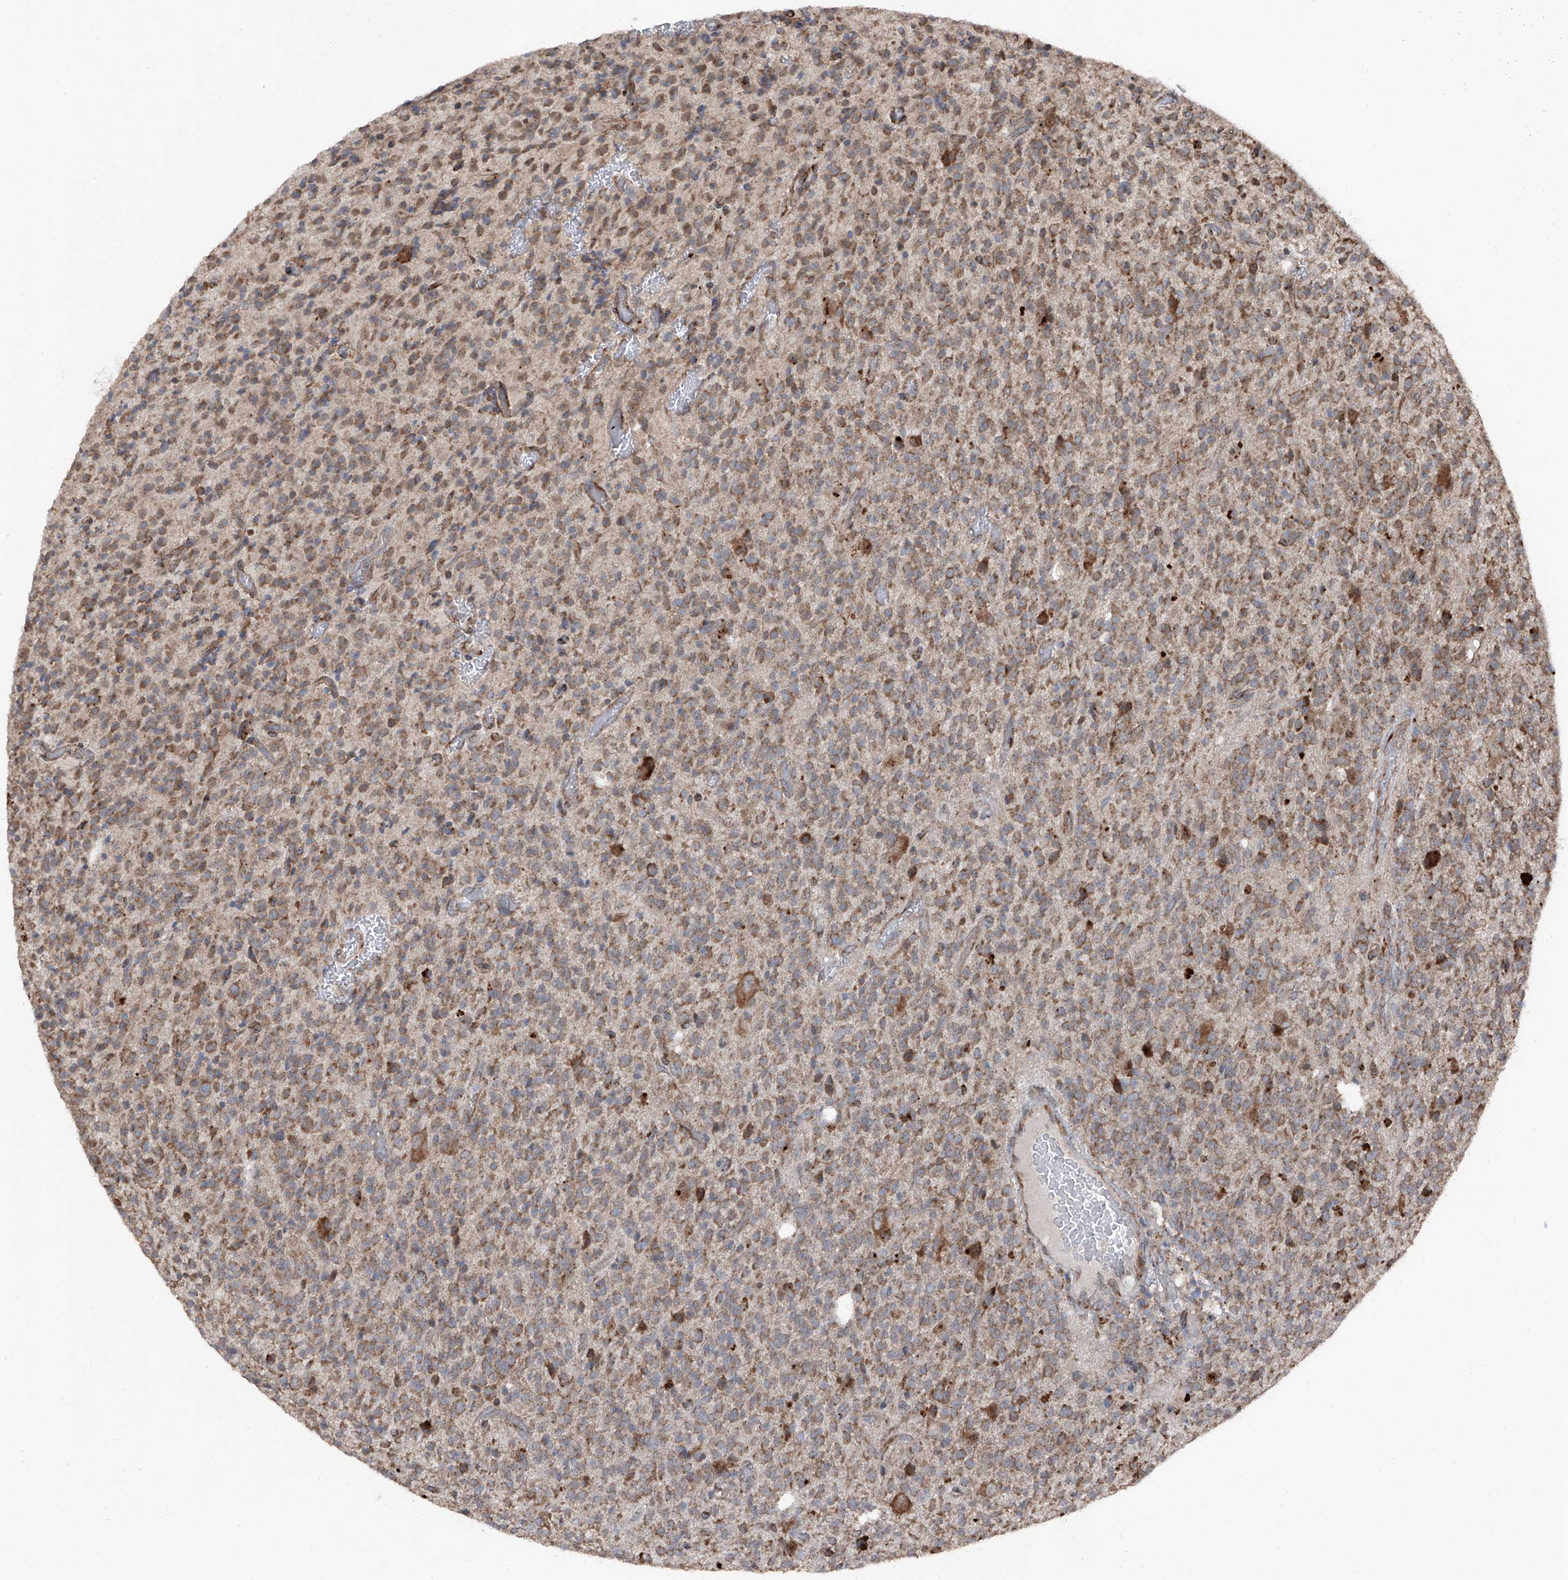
{"staining": {"intensity": "moderate", "quantity": "25%-75%", "location": "cytoplasmic/membranous"}, "tissue": "glioma", "cell_type": "Tumor cells", "image_type": "cancer", "snomed": [{"axis": "morphology", "description": "Glioma, malignant, High grade"}, {"axis": "topography", "description": "Brain"}], "caption": "High-grade glioma (malignant) stained for a protein exhibits moderate cytoplasmic/membranous positivity in tumor cells.", "gene": "LIMK1", "patient": {"sex": "male", "age": 34}}